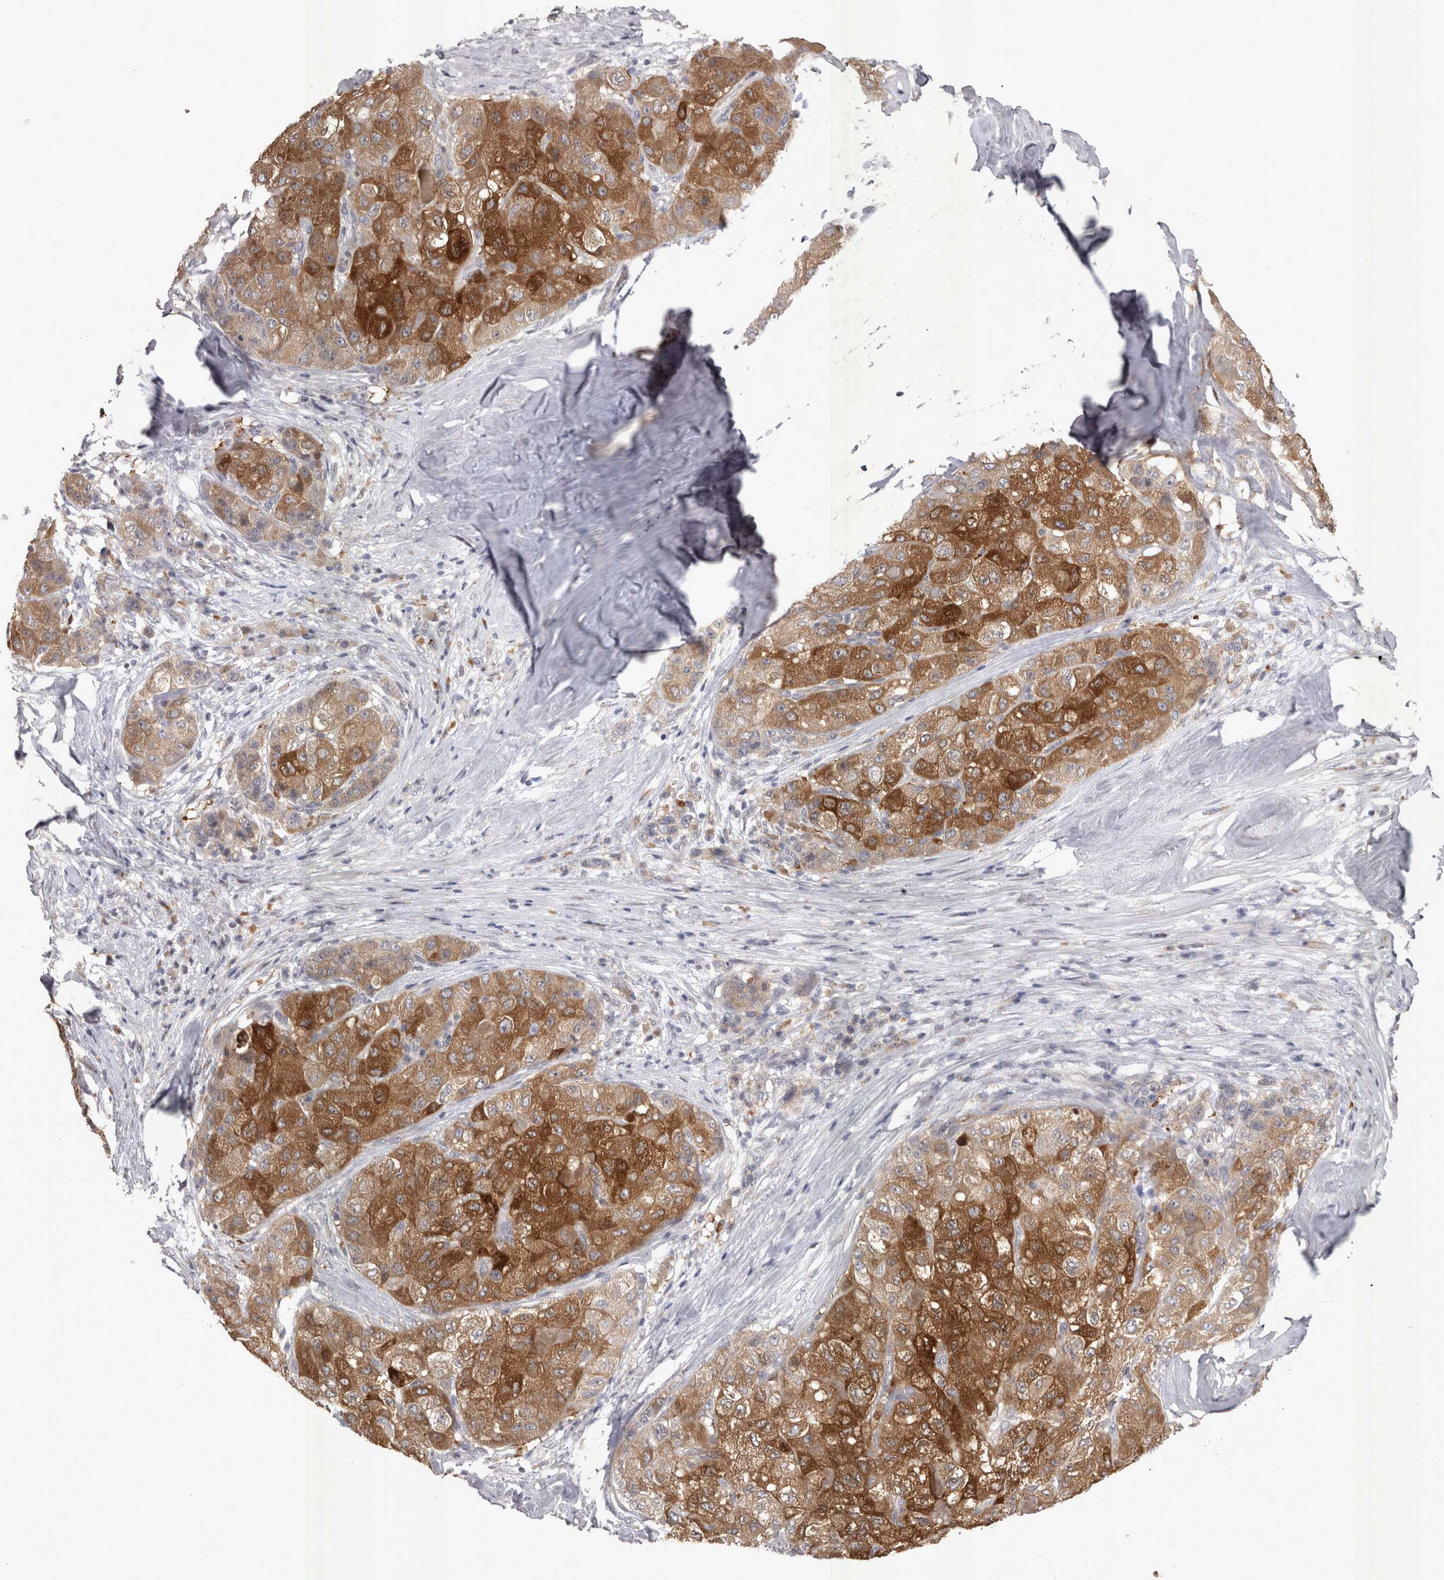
{"staining": {"intensity": "moderate", "quantity": ">75%", "location": "cytoplasmic/membranous"}, "tissue": "liver cancer", "cell_type": "Tumor cells", "image_type": "cancer", "snomed": [{"axis": "morphology", "description": "Carcinoma, Hepatocellular, NOS"}, {"axis": "topography", "description": "Liver"}], "caption": "Moderate cytoplasmic/membranous staining is present in about >75% of tumor cells in hepatocellular carcinoma (liver).", "gene": "CTBS", "patient": {"sex": "male", "age": 80}}